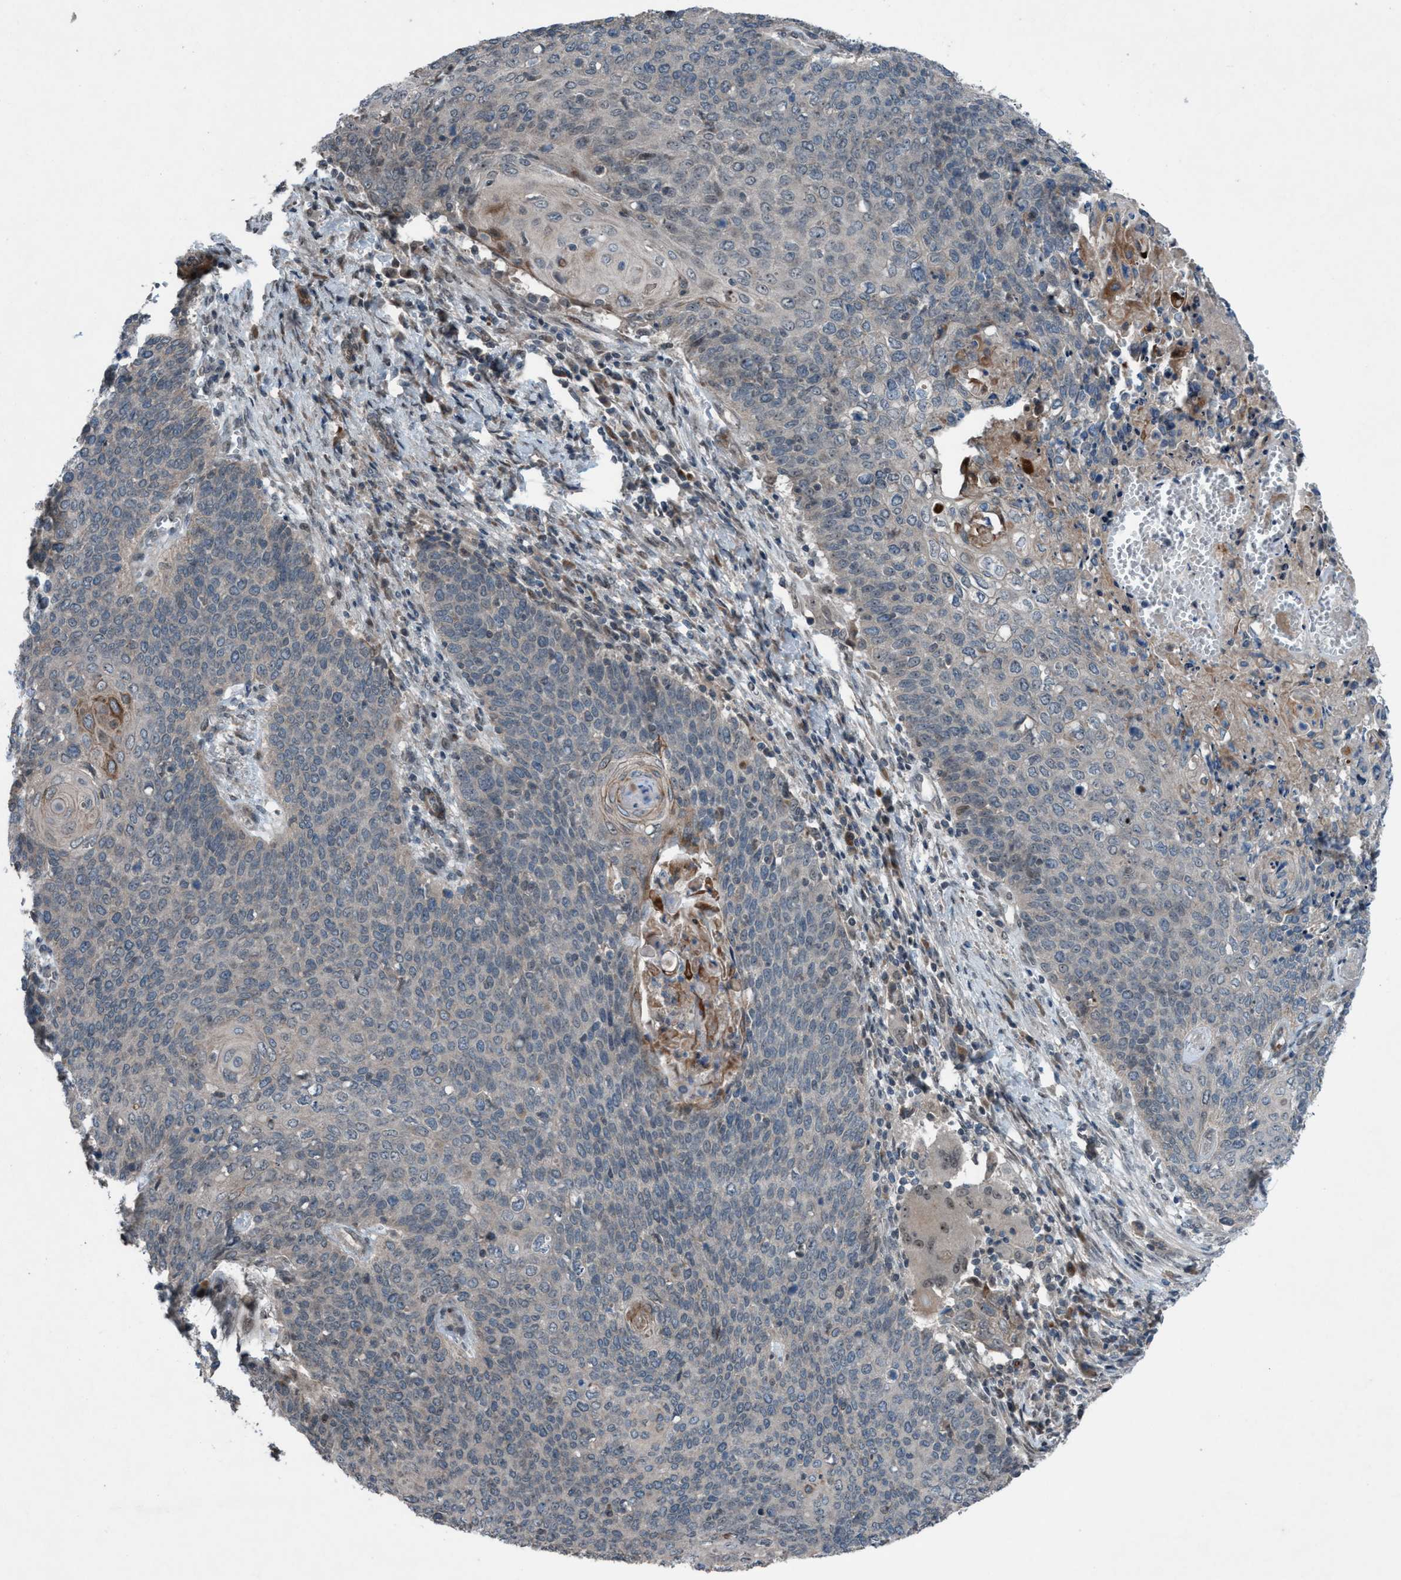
{"staining": {"intensity": "weak", "quantity": "<25%", "location": "cytoplasmic/membranous"}, "tissue": "cervical cancer", "cell_type": "Tumor cells", "image_type": "cancer", "snomed": [{"axis": "morphology", "description": "Squamous cell carcinoma, NOS"}, {"axis": "topography", "description": "Cervix"}], "caption": "Immunohistochemical staining of human squamous cell carcinoma (cervical) reveals no significant positivity in tumor cells.", "gene": "NISCH", "patient": {"sex": "female", "age": 39}}